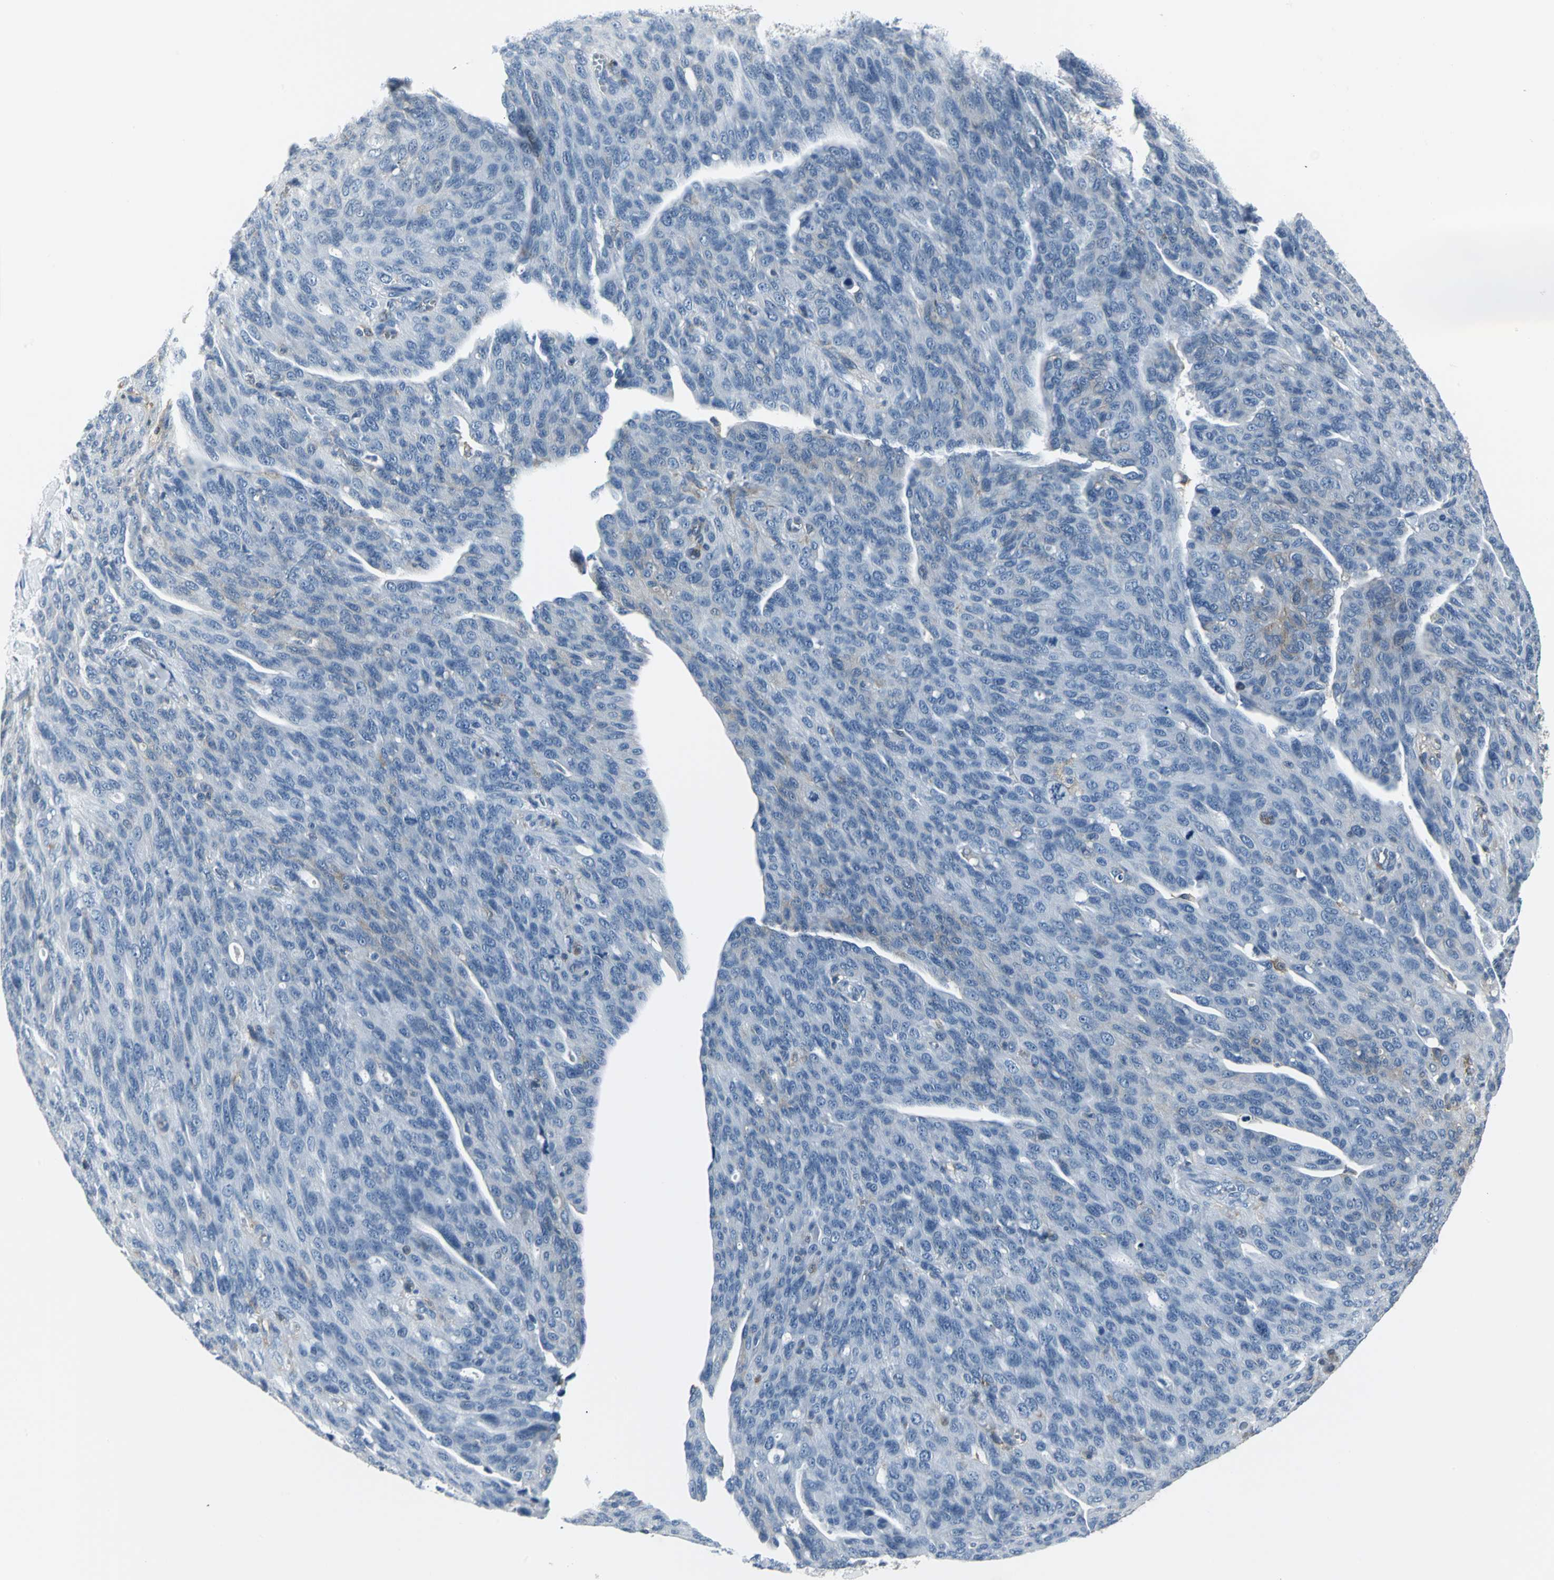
{"staining": {"intensity": "negative", "quantity": "none", "location": "none"}, "tissue": "ovarian cancer", "cell_type": "Tumor cells", "image_type": "cancer", "snomed": [{"axis": "morphology", "description": "Carcinoma, endometroid"}, {"axis": "topography", "description": "Ovary"}], "caption": "The histopathology image reveals no staining of tumor cells in ovarian endometroid carcinoma. Brightfield microscopy of immunohistochemistry stained with DAB (3,3'-diaminobenzidine) (brown) and hematoxylin (blue), captured at high magnification.", "gene": "IQGAP2", "patient": {"sex": "female", "age": 60}}